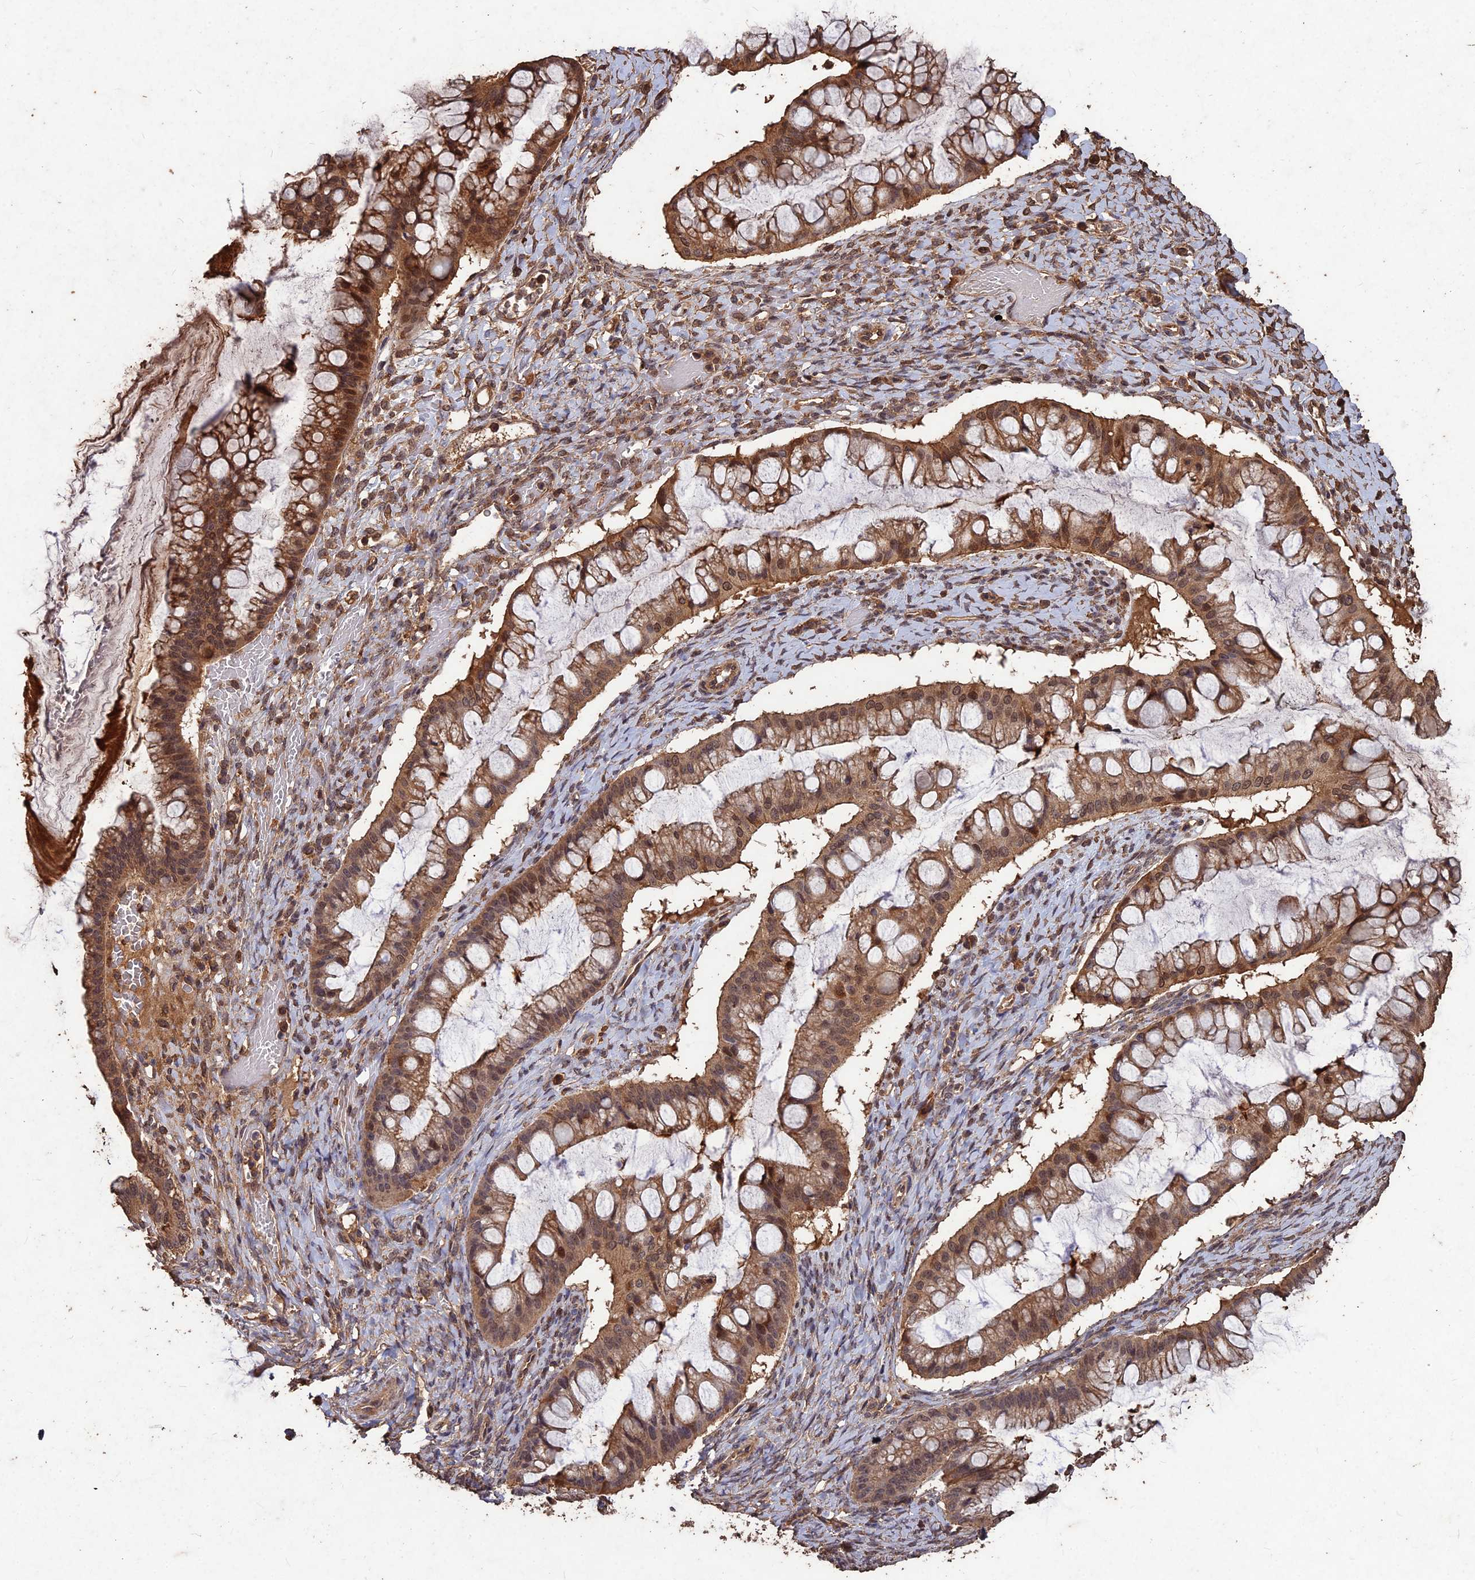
{"staining": {"intensity": "moderate", "quantity": ">75%", "location": "cytoplasmic/membranous,nuclear"}, "tissue": "ovarian cancer", "cell_type": "Tumor cells", "image_type": "cancer", "snomed": [{"axis": "morphology", "description": "Cystadenocarcinoma, mucinous, NOS"}, {"axis": "topography", "description": "Ovary"}], "caption": "Immunohistochemistry (IHC) image of mucinous cystadenocarcinoma (ovarian) stained for a protein (brown), which shows medium levels of moderate cytoplasmic/membranous and nuclear expression in about >75% of tumor cells.", "gene": "SYMPK", "patient": {"sex": "female", "age": 73}}